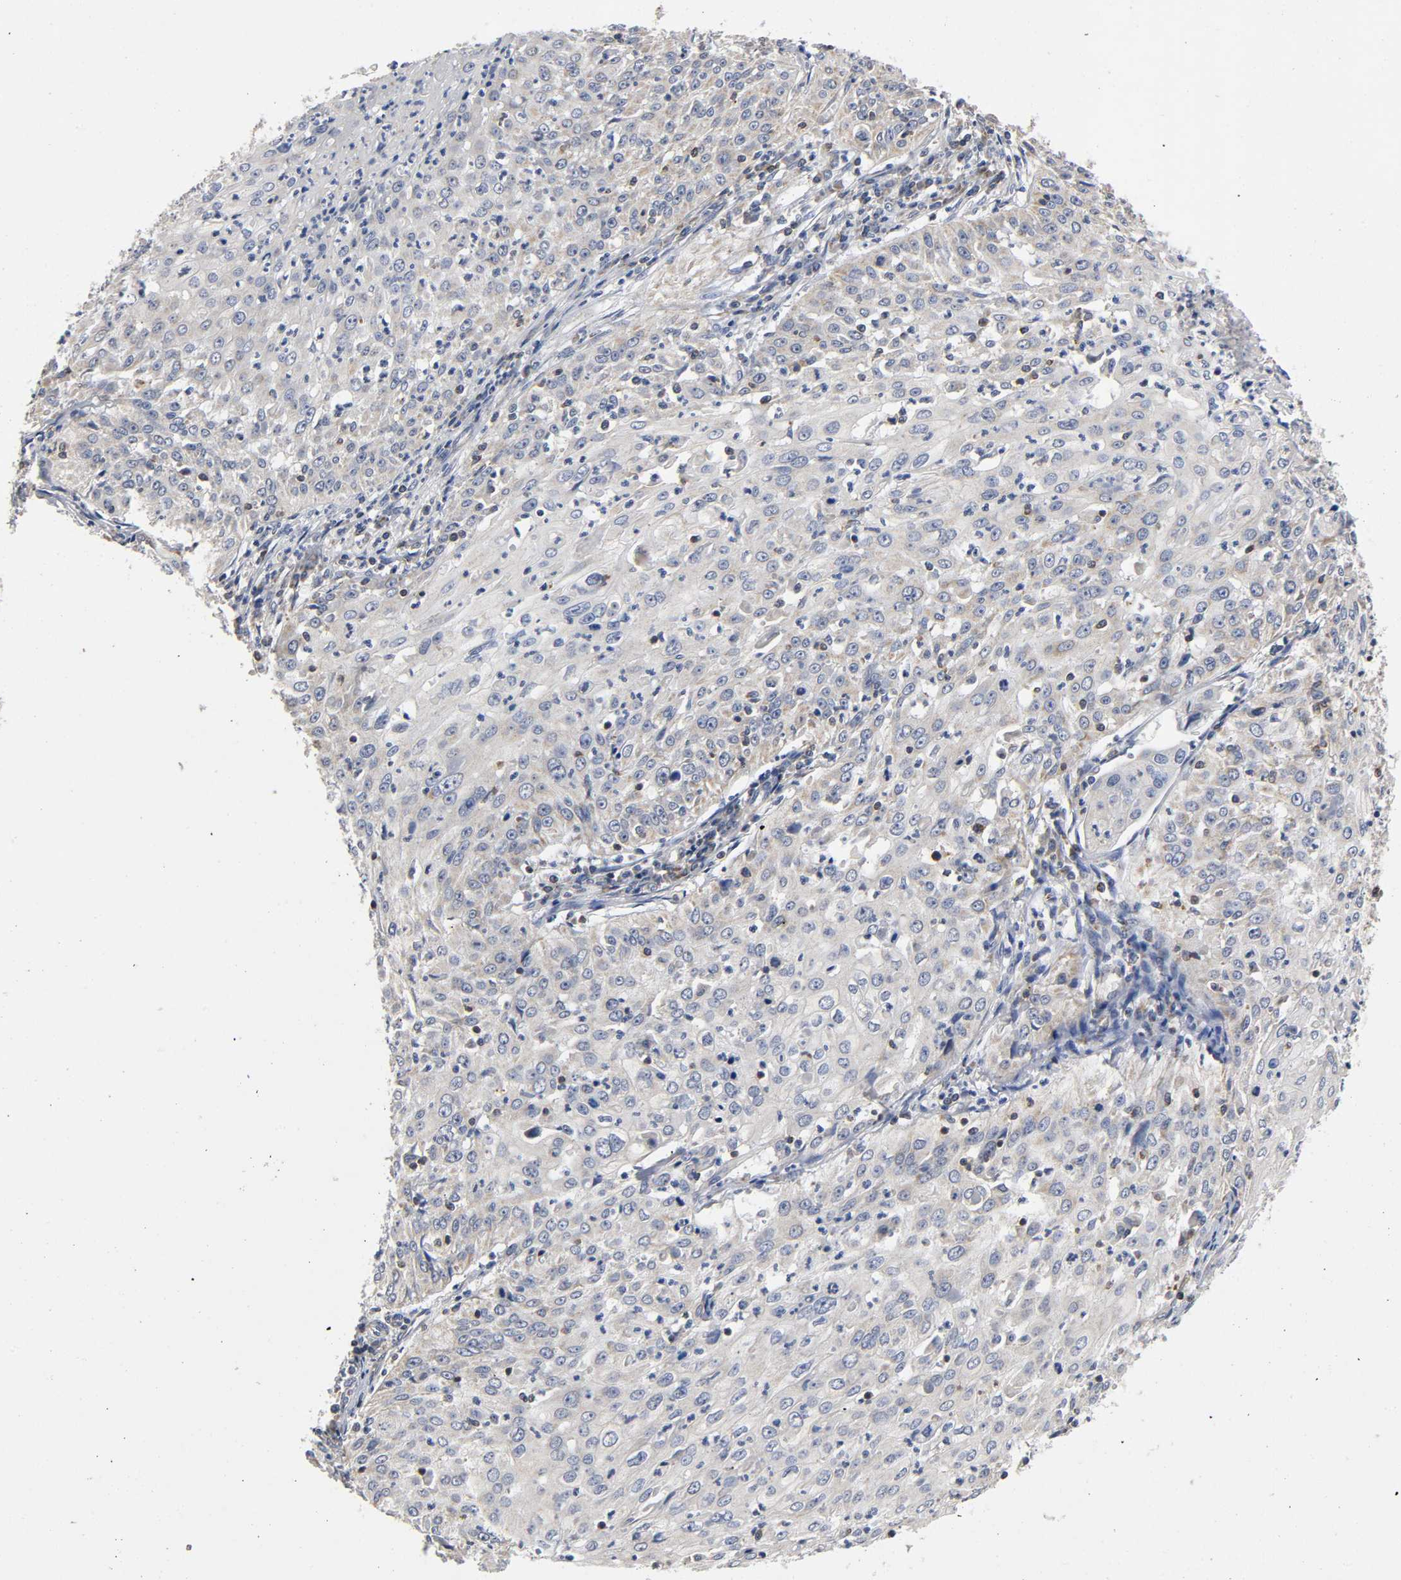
{"staining": {"intensity": "weak", "quantity": "25%-75%", "location": "cytoplasmic/membranous"}, "tissue": "cervical cancer", "cell_type": "Tumor cells", "image_type": "cancer", "snomed": [{"axis": "morphology", "description": "Squamous cell carcinoma, NOS"}, {"axis": "topography", "description": "Cervix"}], "caption": "IHC (DAB) staining of cervical cancer (squamous cell carcinoma) displays weak cytoplasmic/membranous protein staining in about 25%-75% of tumor cells. (DAB = brown stain, brightfield microscopy at high magnification).", "gene": "SYT16", "patient": {"sex": "female", "age": 39}}